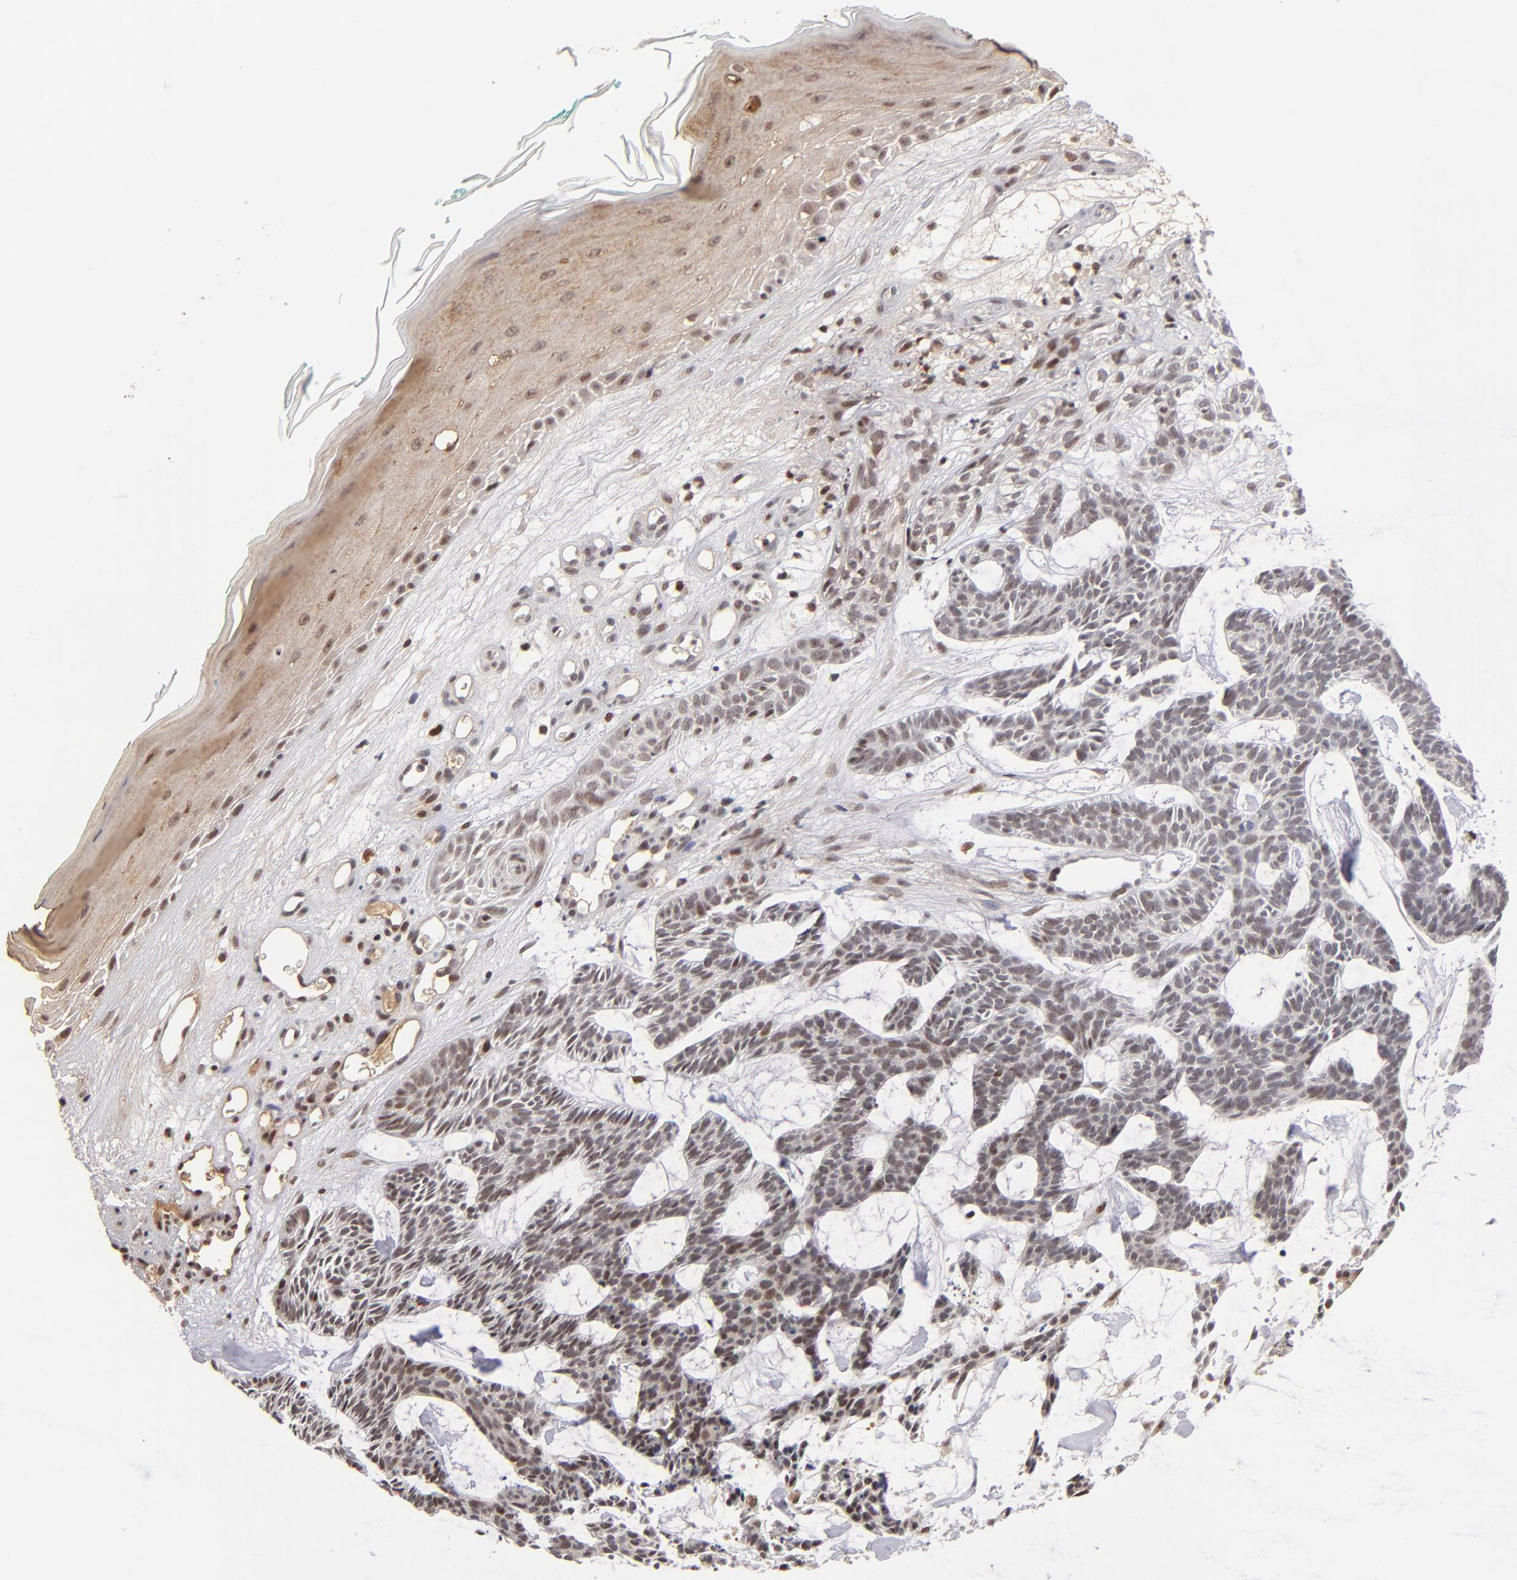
{"staining": {"intensity": "negative", "quantity": "none", "location": "none"}, "tissue": "skin cancer", "cell_type": "Tumor cells", "image_type": "cancer", "snomed": [{"axis": "morphology", "description": "Basal cell carcinoma"}, {"axis": "topography", "description": "Skin"}], "caption": "A high-resolution micrograph shows IHC staining of skin cancer (basal cell carcinoma), which exhibits no significant positivity in tumor cells.", "gene": "PCNX4", "patient": {"sex": "male", "age": 75}}